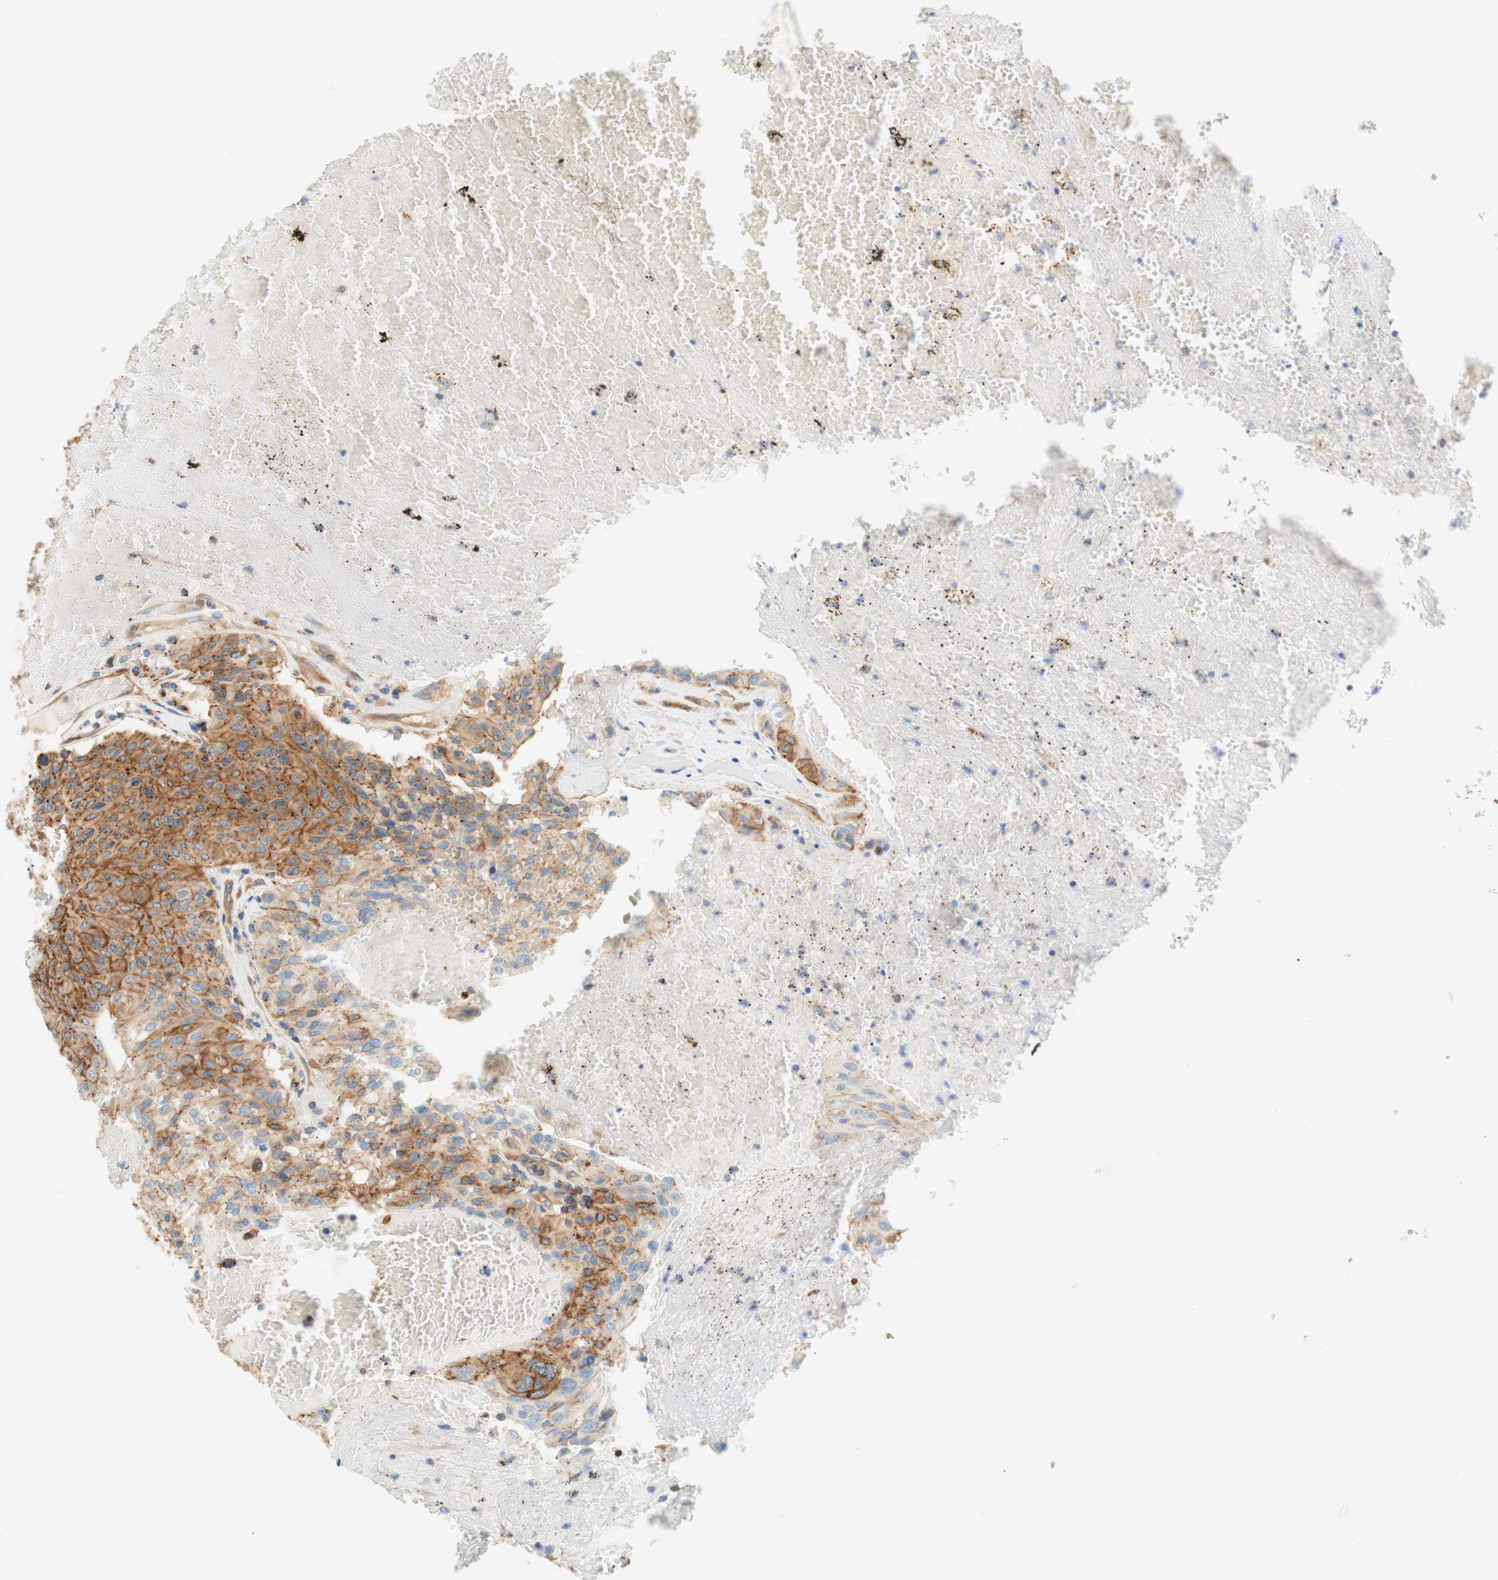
{"staining": {"intensity": "moderate", "quantity": ">75%", "location": "cytoplasmic/membranous"}, "tissue": "urothelial cancer", "cell_type": "Tumor cells", "image_type": "cancer", "snomed": [{"axis": "morphology", "description": "Urothelial carcinoma, High grade"}, {"axis": "topography", "description": "Urinary bladder"}], "caption": "Urothelial carcinoma (high-grade) tissue reveals moderate cytoplasmic/membranous staining in about >75% of tumor cells The staining is performed using DAB brown chromogen to label protein expression. The nuclei are counter-stained blue using hematoxylin.", "gene": "VPS26A", "patient": {"sex": "male", "age": 66}}